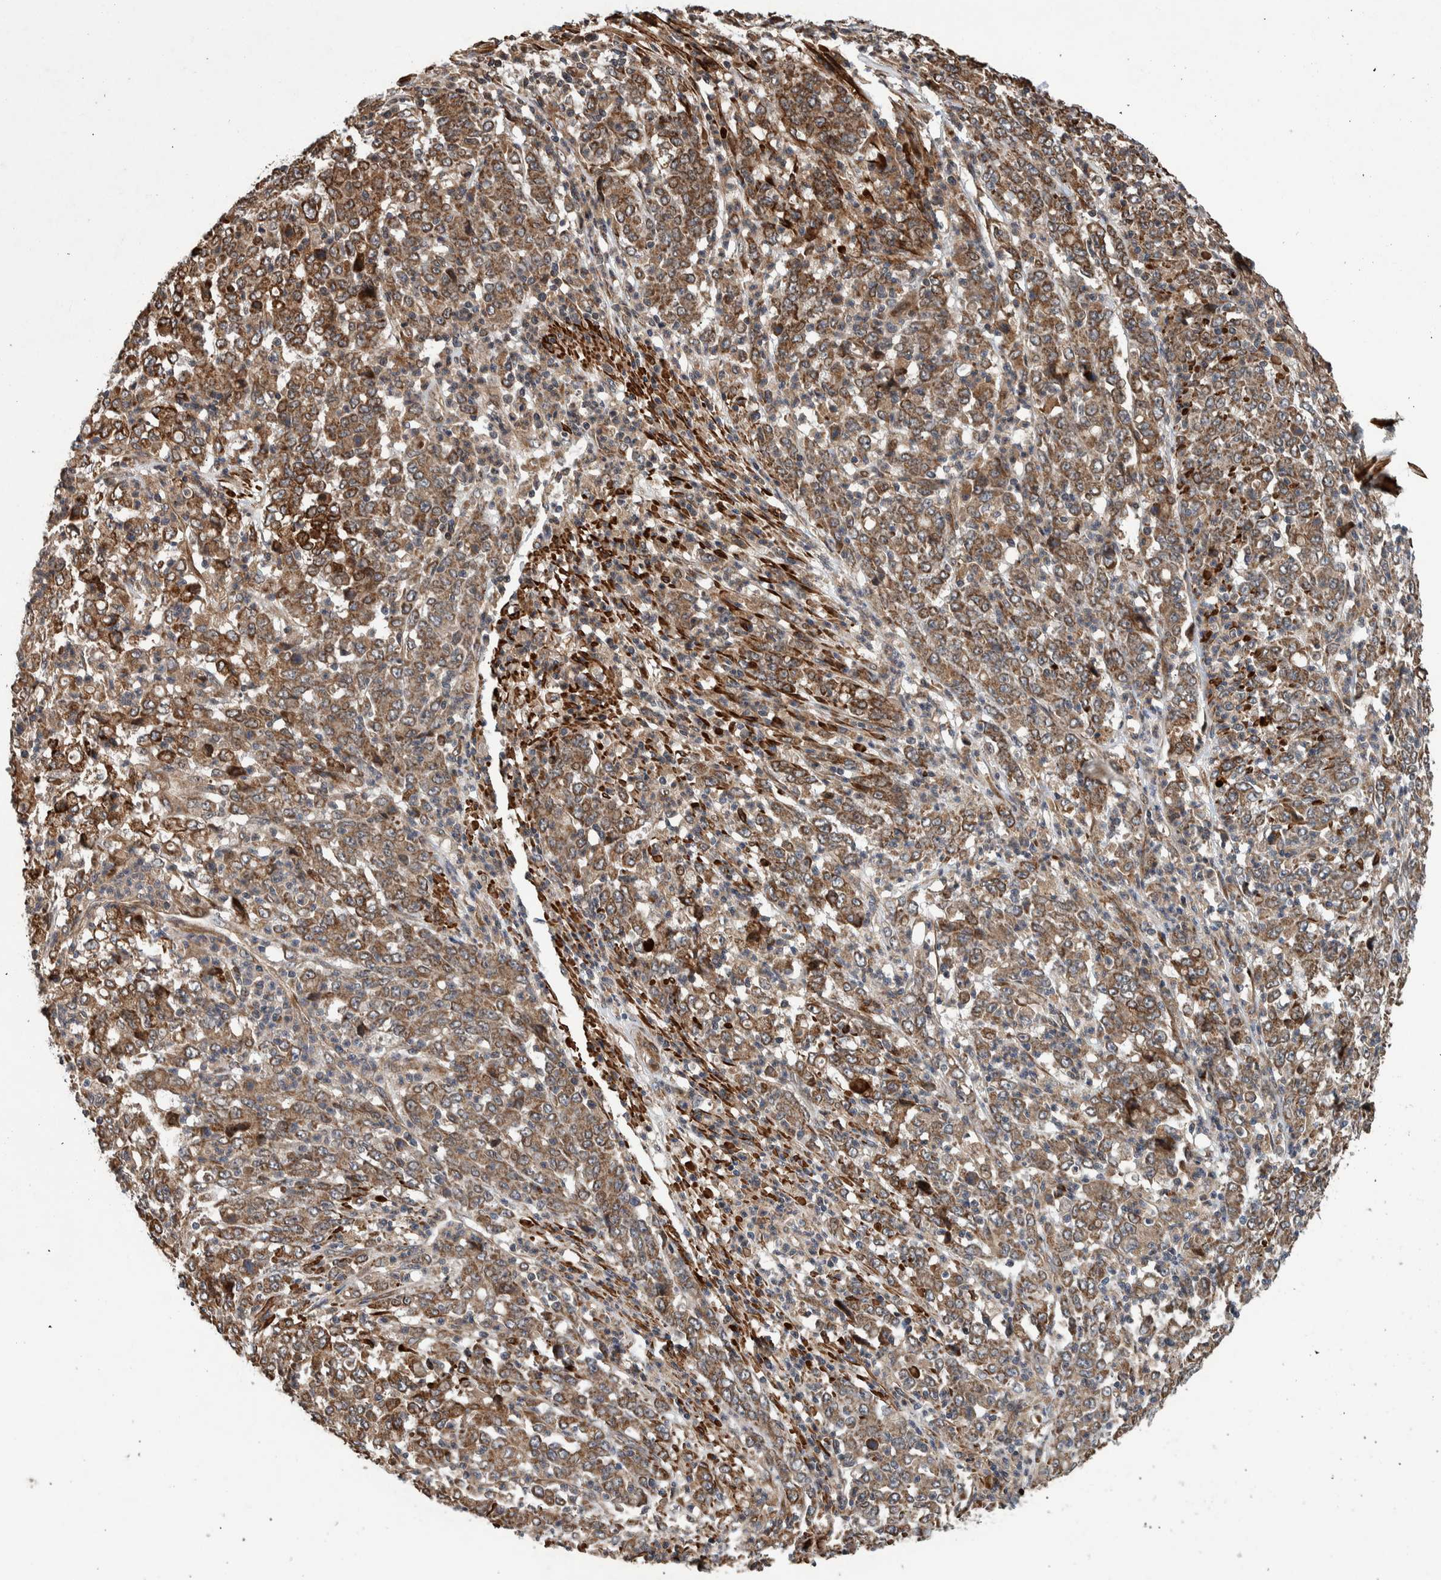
{"staining": {"intensity": "moderate", "quantity": ">75%", "location": "cytoplasmic/membranous"}, "tissue": "stomach cancer", "cell_type": "Tumor cells", "image_type": "cancer", "snomed": [{"axis": "morphology", "description": "Adenocarcinoma, NOS"}, {"axis": "topography", "description": "Stomach, lower"}], "caption": "This is an image of immunohistochemistry (IHC) staining of stomach adenocarcinoma, which shows moderate staining in the cytoplasmic/membranous of tumor cells.", "gene": "B3GNTL1", "patient": {"sex": "female", "age": 71}}